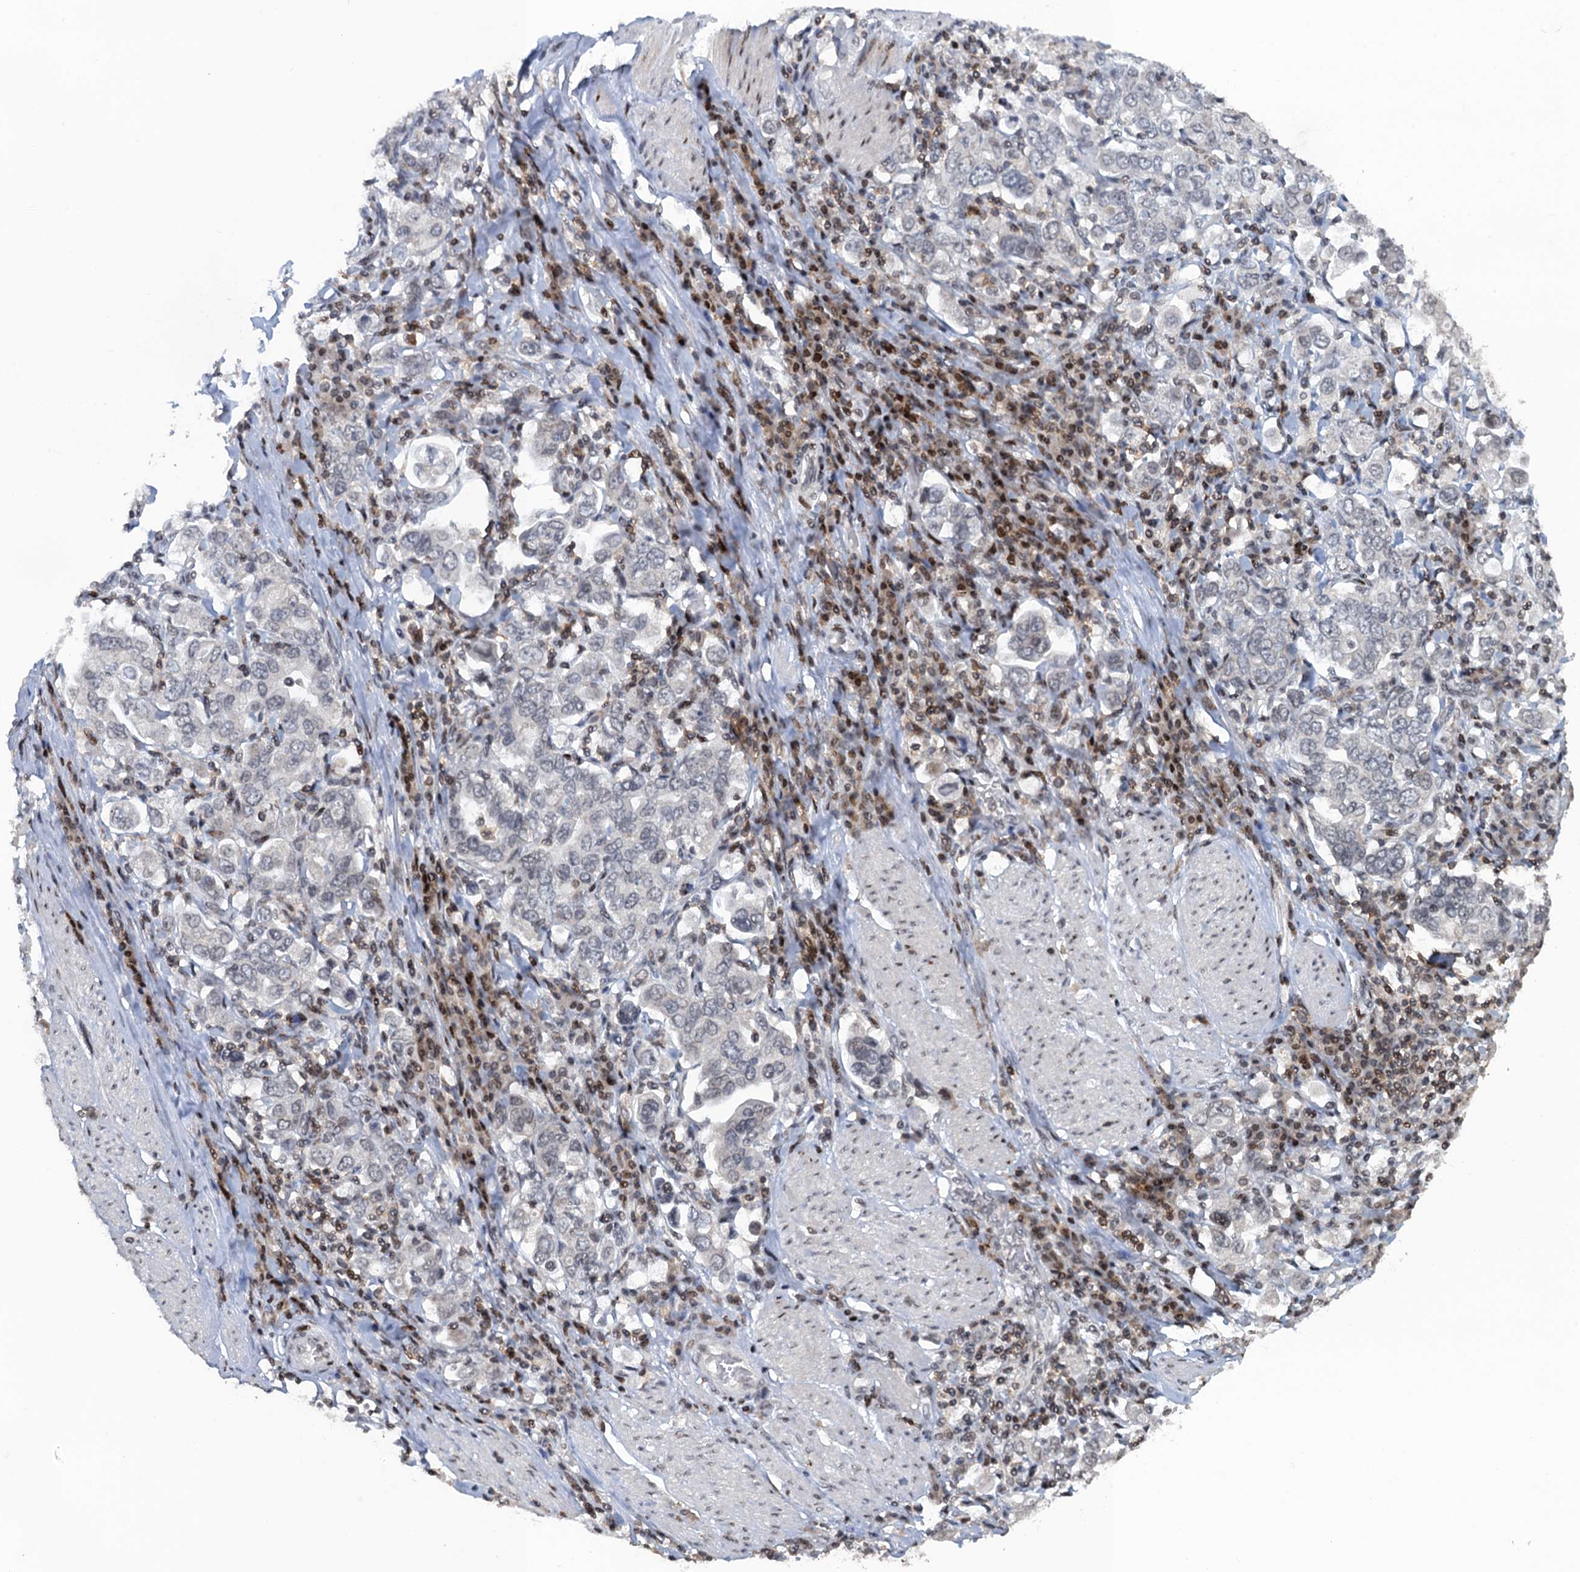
{"staining": {"intensity": "negative", "quantity": "none", "location": "none"}, "tissue": "stomach cancer", "cell_type": "Tumor cells", "image_type": "cancer", "snomed": [{"axis": "morphology", "description": "Adenocarcinoma, NOS"}, {"axis": "topography", "description": "Stomach, upper"}], "caption": "Immunohistochemical staining of stomach adenocarcinoma demonstrates no significant staining in tumor cells.", "gene": "FYB1", "patient": {"sex": "male", "age": 62}}